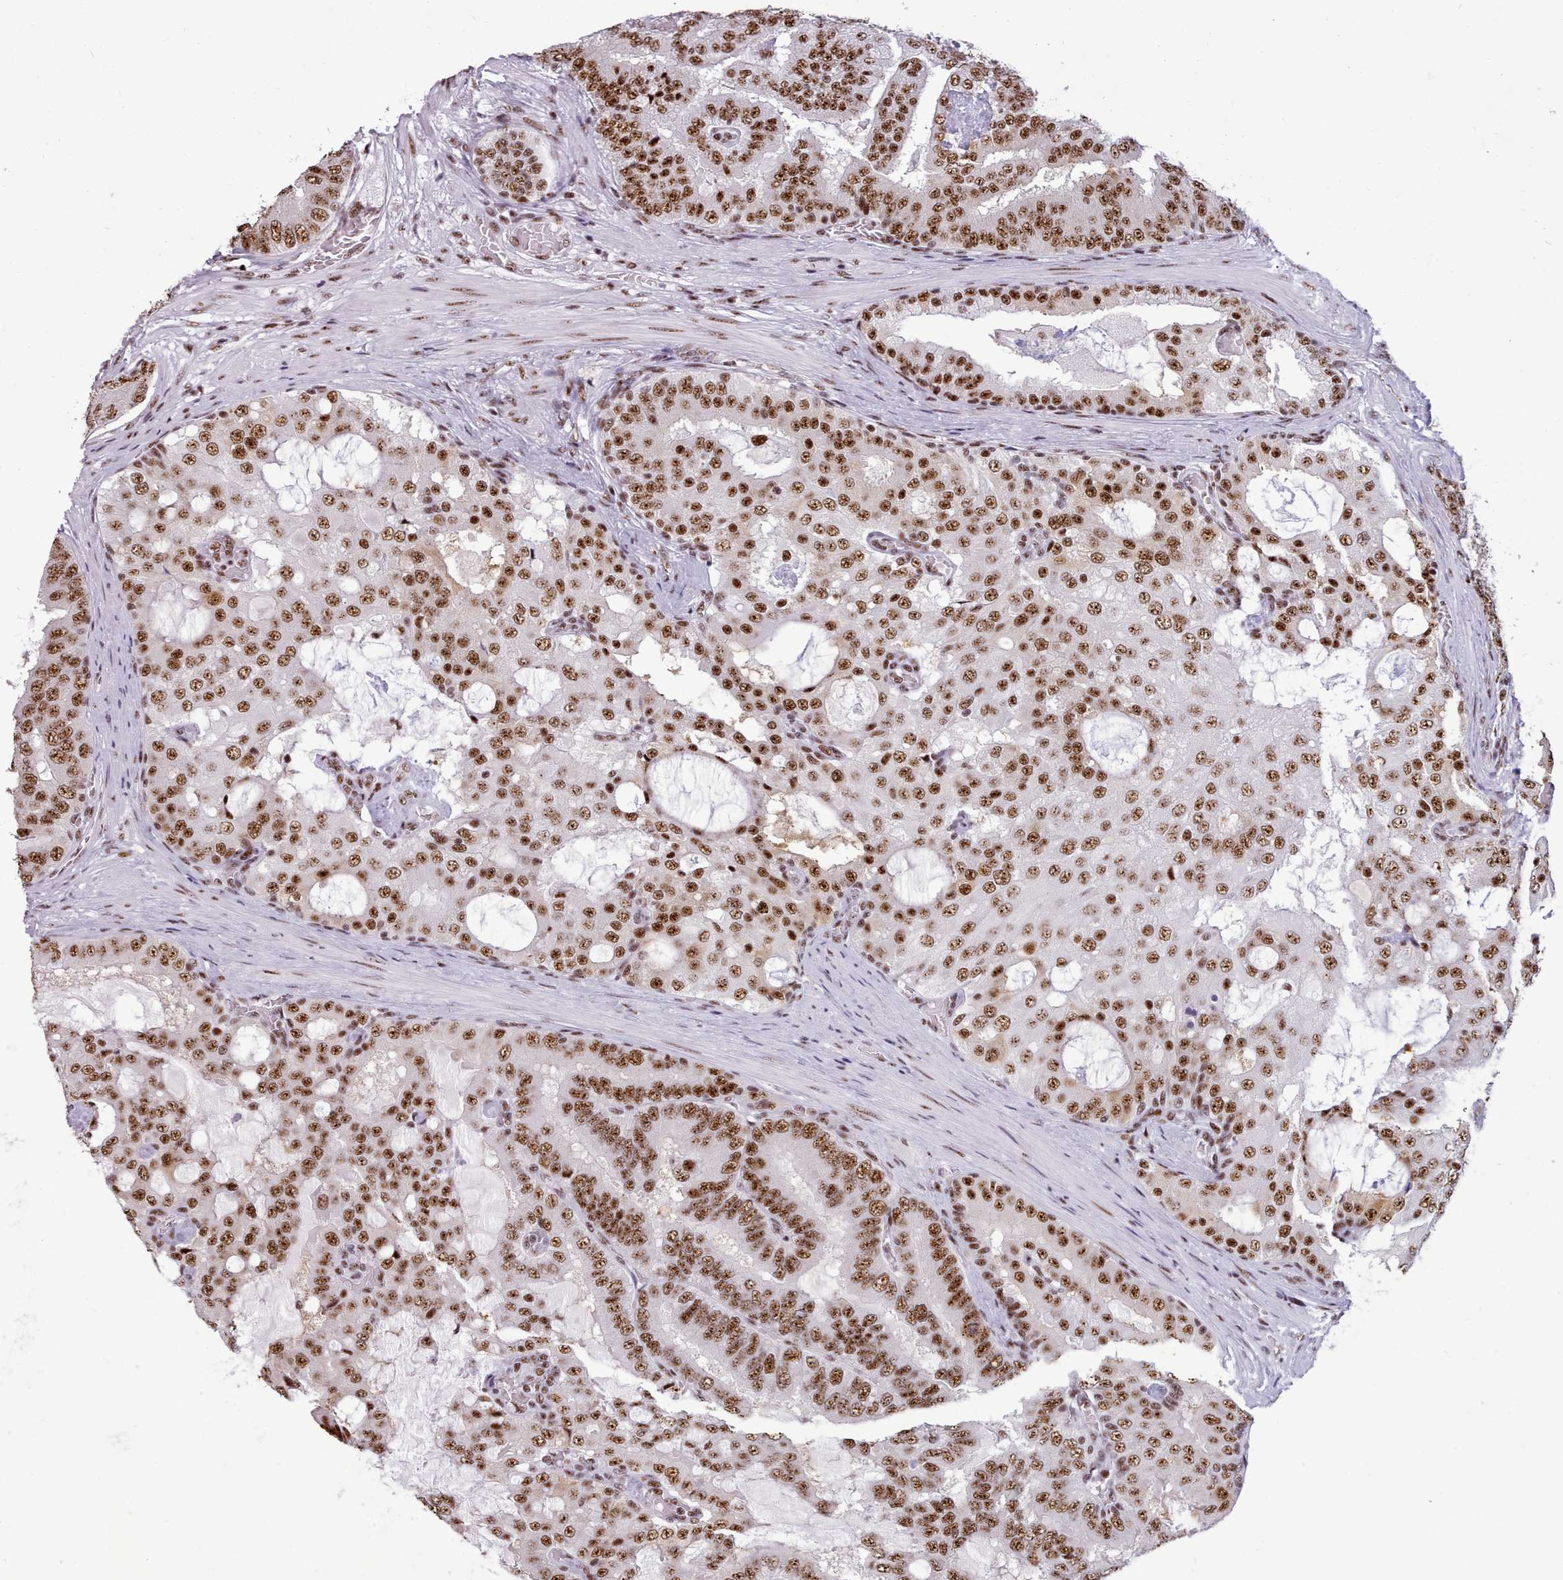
{"staining": {"intensity": "strong", "quantity": ">75%", "location": "nuclear"}, "tissue": "prostate cancer", "cell_type": "Tumor cells", "image_type": "cancer", "snomed": [{"axis": "morphology", "description": "Adenocarcinoma, High grade"}, {"axis": "topography", "description": "Prostate"}], "caption": "The immunohistochemical stain shows strong nuclear positivity in tumor cells of high-grade adenocarcinoma (prostate) tissue.", "gene": "TMEM35B", "patient": {"sex": "male", "age": 55}}